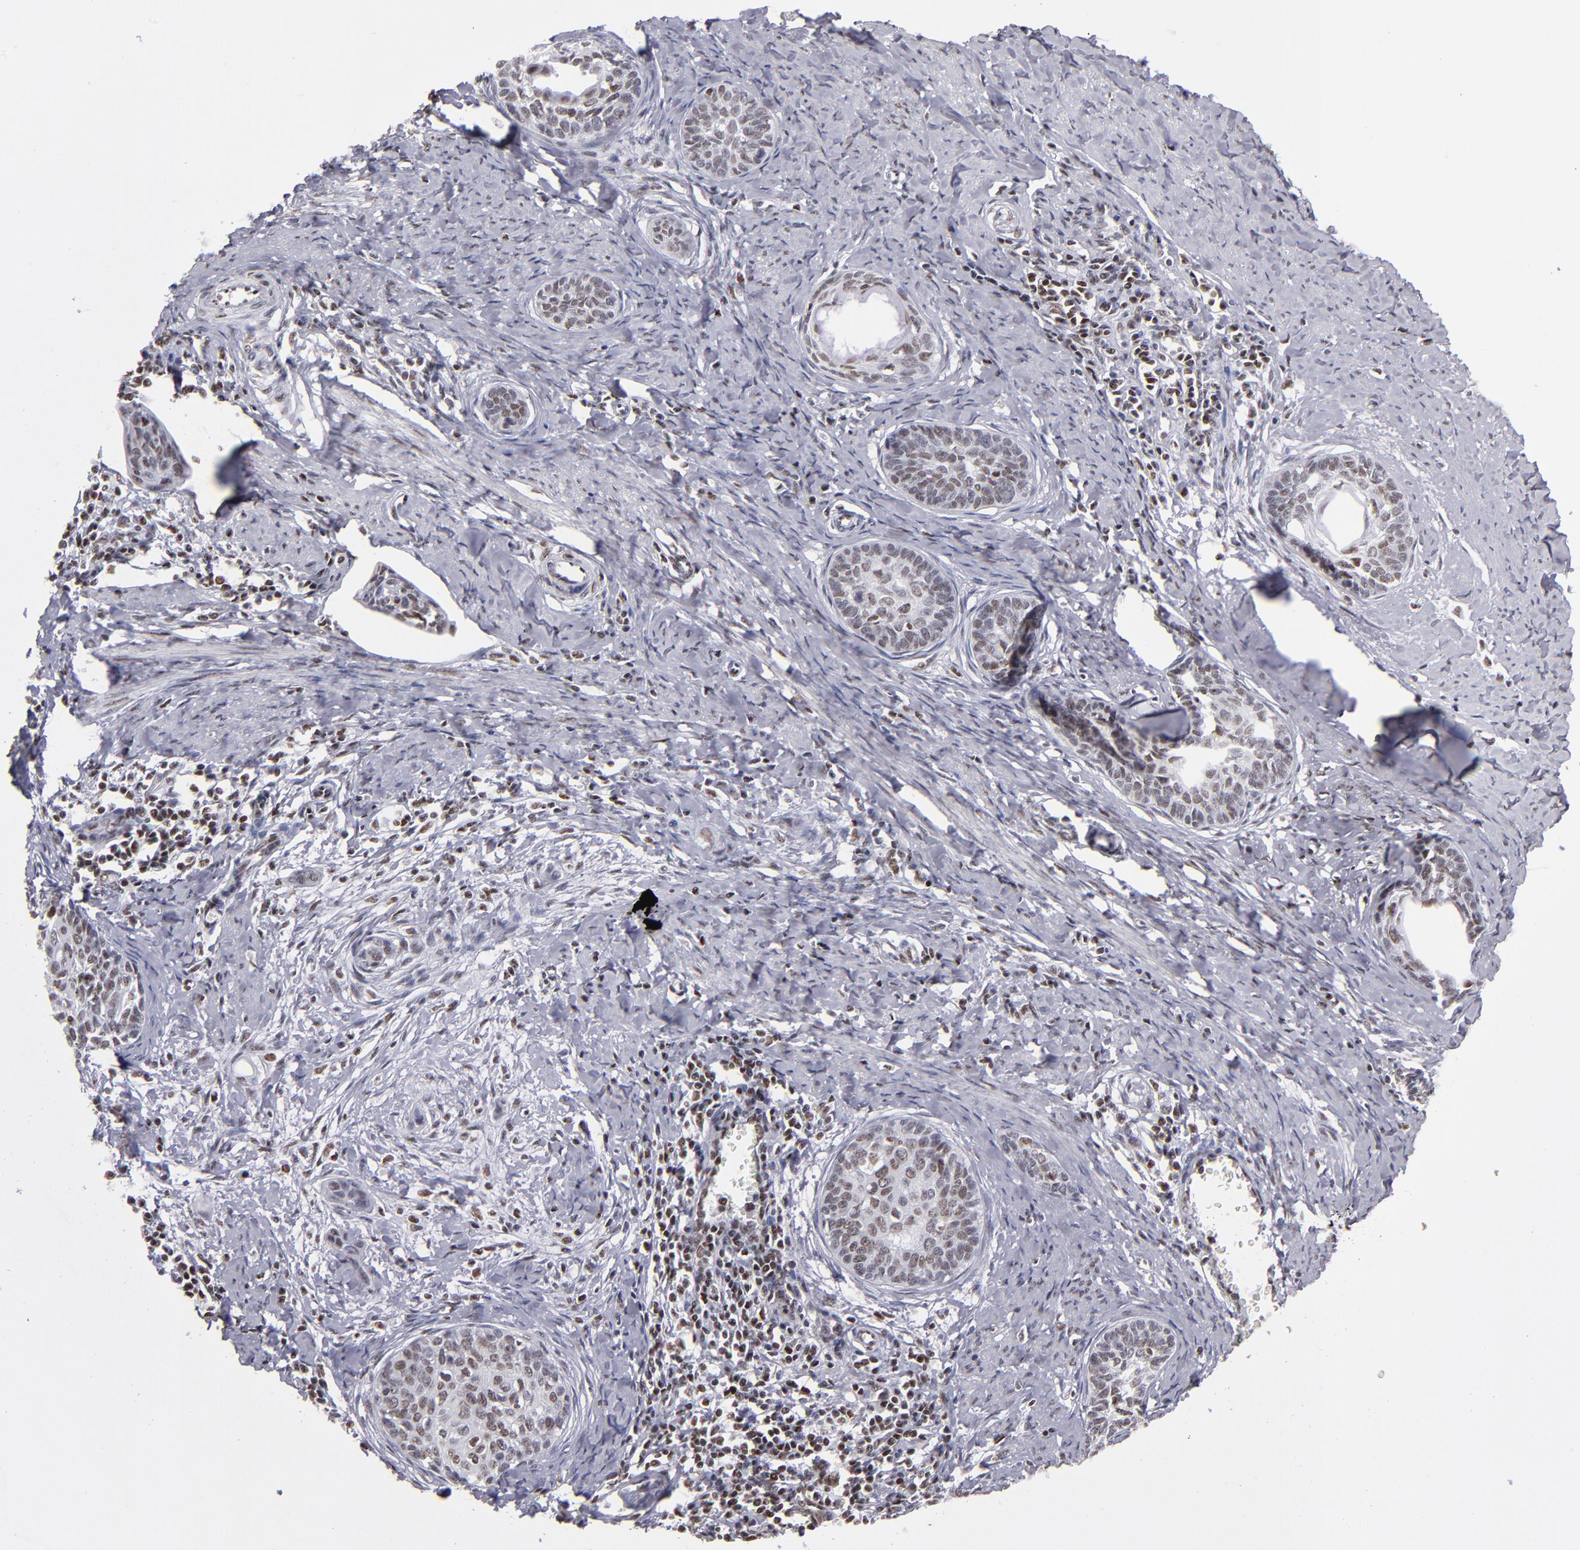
{"staining": {"intensity": "weak", "quantity": "25%-75%", "location": "nuclear"}, "tissue": "cervical cancer", "cell_type": "Tumor cells", "image_type": "cancer", "snomed": [{"axis": "morphology", "description": "Squamous cell carcinoma, NOS"}, {"axis": "topography", "description": "Cervix"}], "caption": "Immunohistochemistry (IHC) staining of cervical squamous cell carcinoma, which reveals low levels of weak nuclear expression in approximately 25%-75% of tumor cells indicating weak nuclear protein expression. The staining was performed using DAB (brown) for protein detection and nuclei were counterstained in hematoxylin (blue).", "gene": "TERF2", "patient": {"sex": "female", "age": 33}}